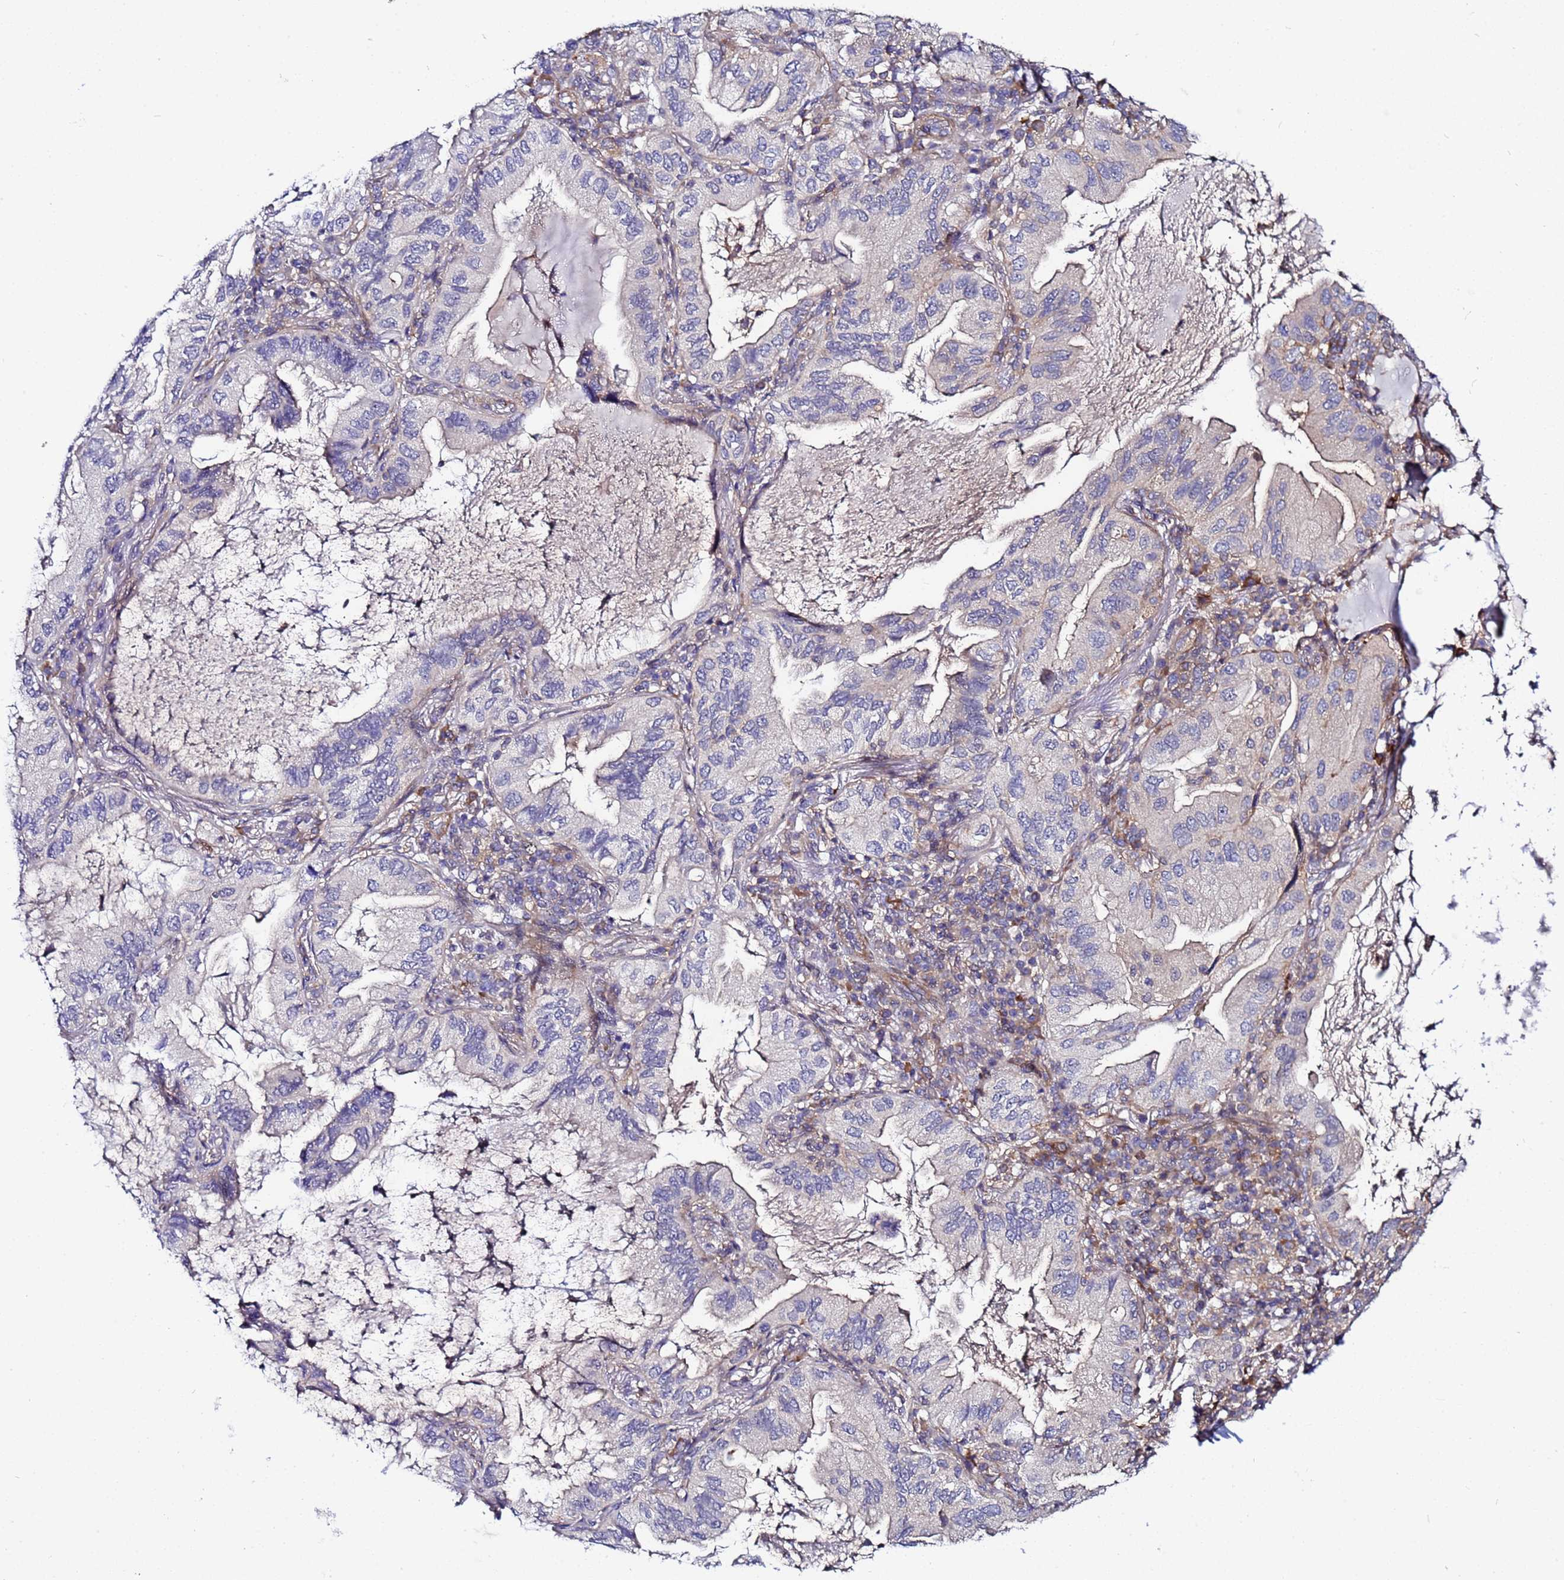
{"staining": {"intensity": "weak", "quantity": "<25%", "location": "cytoplasmic/membranous"}, "tissue": "lung cancer", "cell_type": "Tumor cells", "image_type": "cancer", "snomed": [{"axis": "morphology", "description": "Adenocarcinoma, NOS"}, {"axis": "topography", "description": "Lung"}], "caption": "Tumor cells show no significant protein positivity in lung cancer. Brightfield microscopy of immunohistochemistry (IHC) stained with DAB (brown) and hematoxylin (blue), captured at high magnification.", "gene": "STK38", "patient": {"sex": "female", "age": 69}}